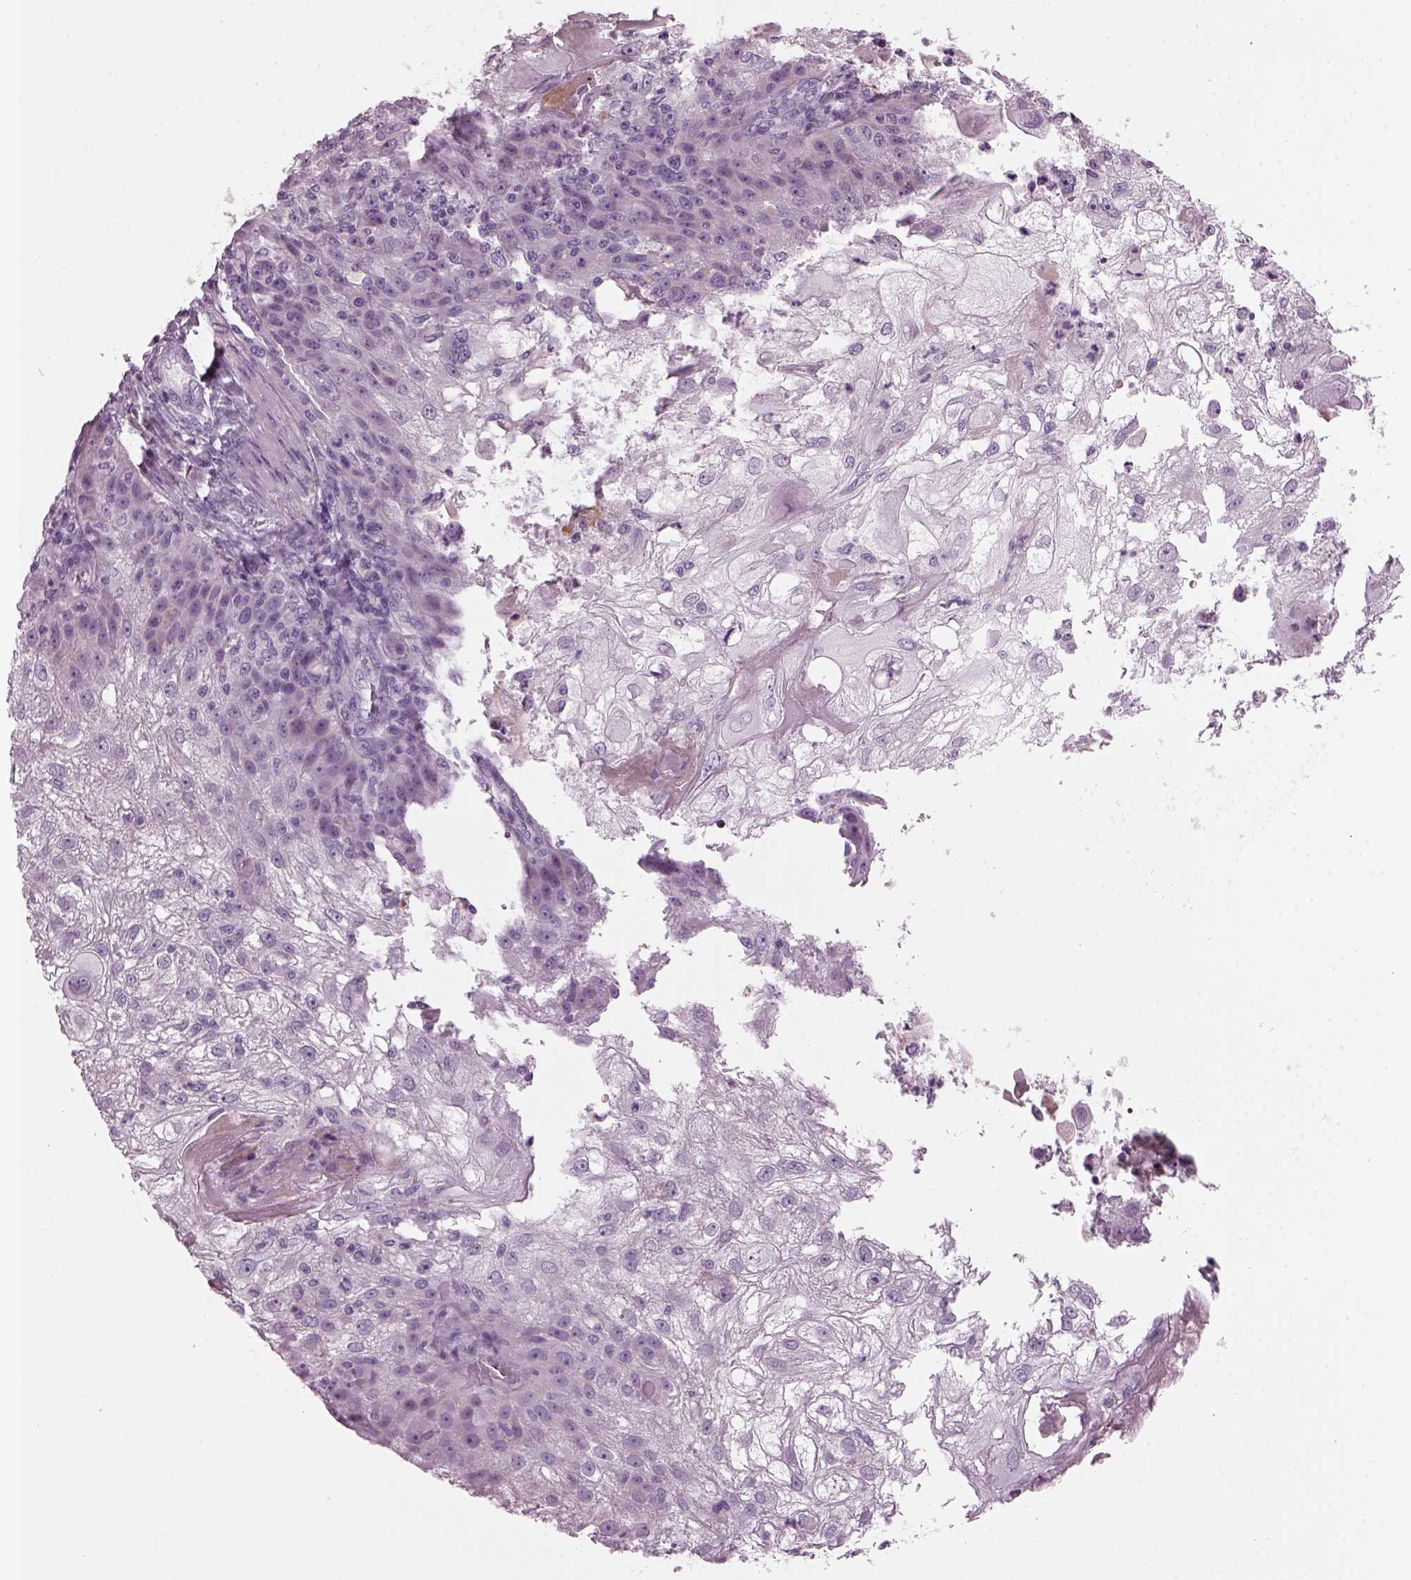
{"staining": {"intensity": "negative", "quantity": "none", "location": "none"}, "tissue": "skin cancer", "cell_type": "Tumor cells", "image_type": "cancer", "snomed": [{"axis": "morphology", "description": "Normal tissue, NOS"}, {"axis": "morphology", "description": "Squamous cell carcinoma, NOS"}, {"axis": "topography", "description": "Skin"}], "caption": "The image displays no staining of tumor cells in squamous cell carcinoma (skin). The staining is performed using DAB (3,3'-diaminobenzidine) brown chromogen with nuclei counter-stained in using hematoxylin.", "gene": "DPYSL5", "patient": {"sex": "female", "age": 83}}